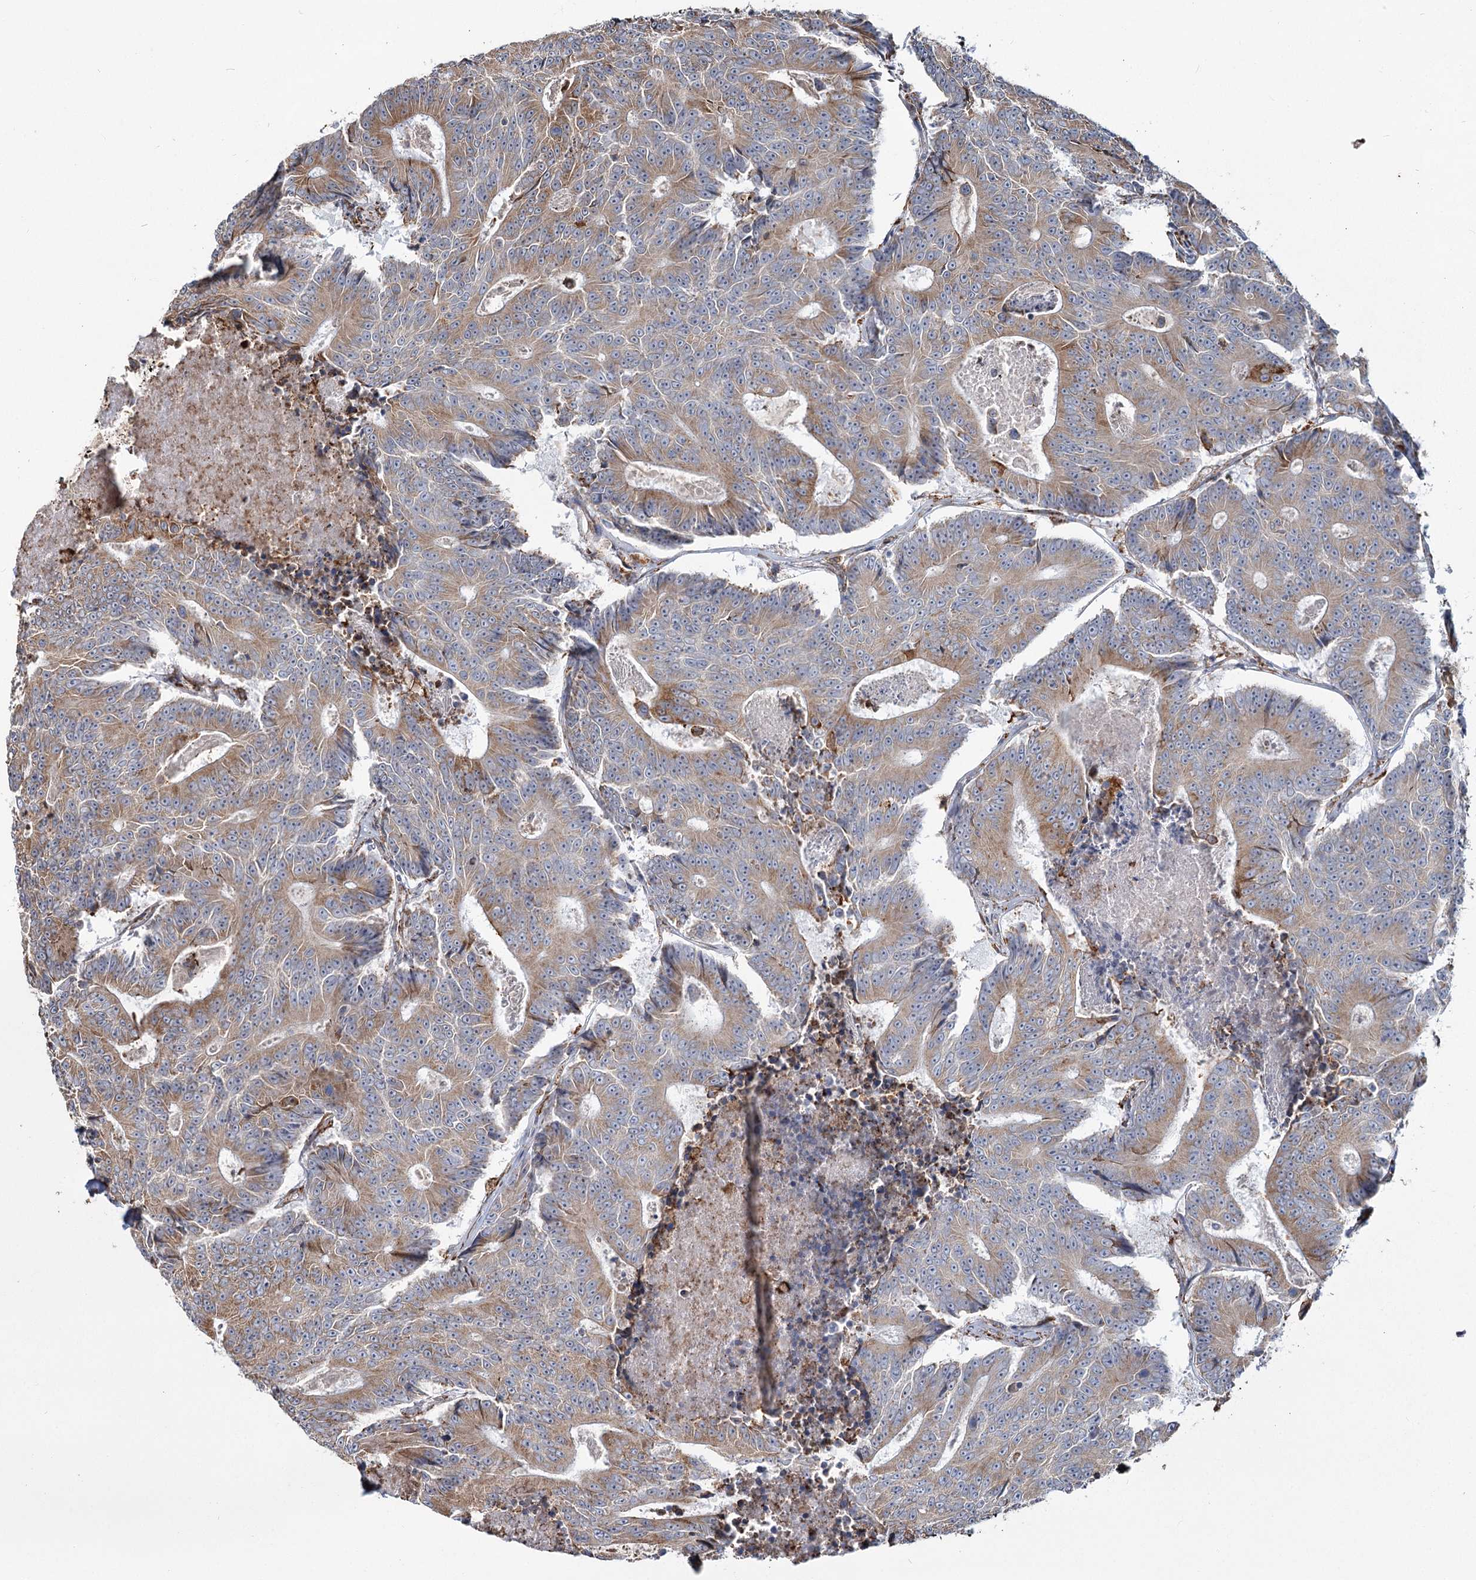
{"staining": {"intensity": "moderate", "quantity": ">75%", "location": "cytoplasmic/membranous"}, "tissue": "colorectal cancer", "cell_type": "Tumor cells", "image_type": "cancer", "snomed": [{"axis": "morphology", "description": "Adenocarcinoma, NOS"}, {"axis": "topography", "description": "Colon"}], "caption": "An image of colorectal cancer (adenocarcinoma) stained for a protein exhibits moderate cytoplasmic/membranous brown staining in tumor cells.", "gene": "ZCCHC9", "patient": {"sex": "male", "age": 83}}